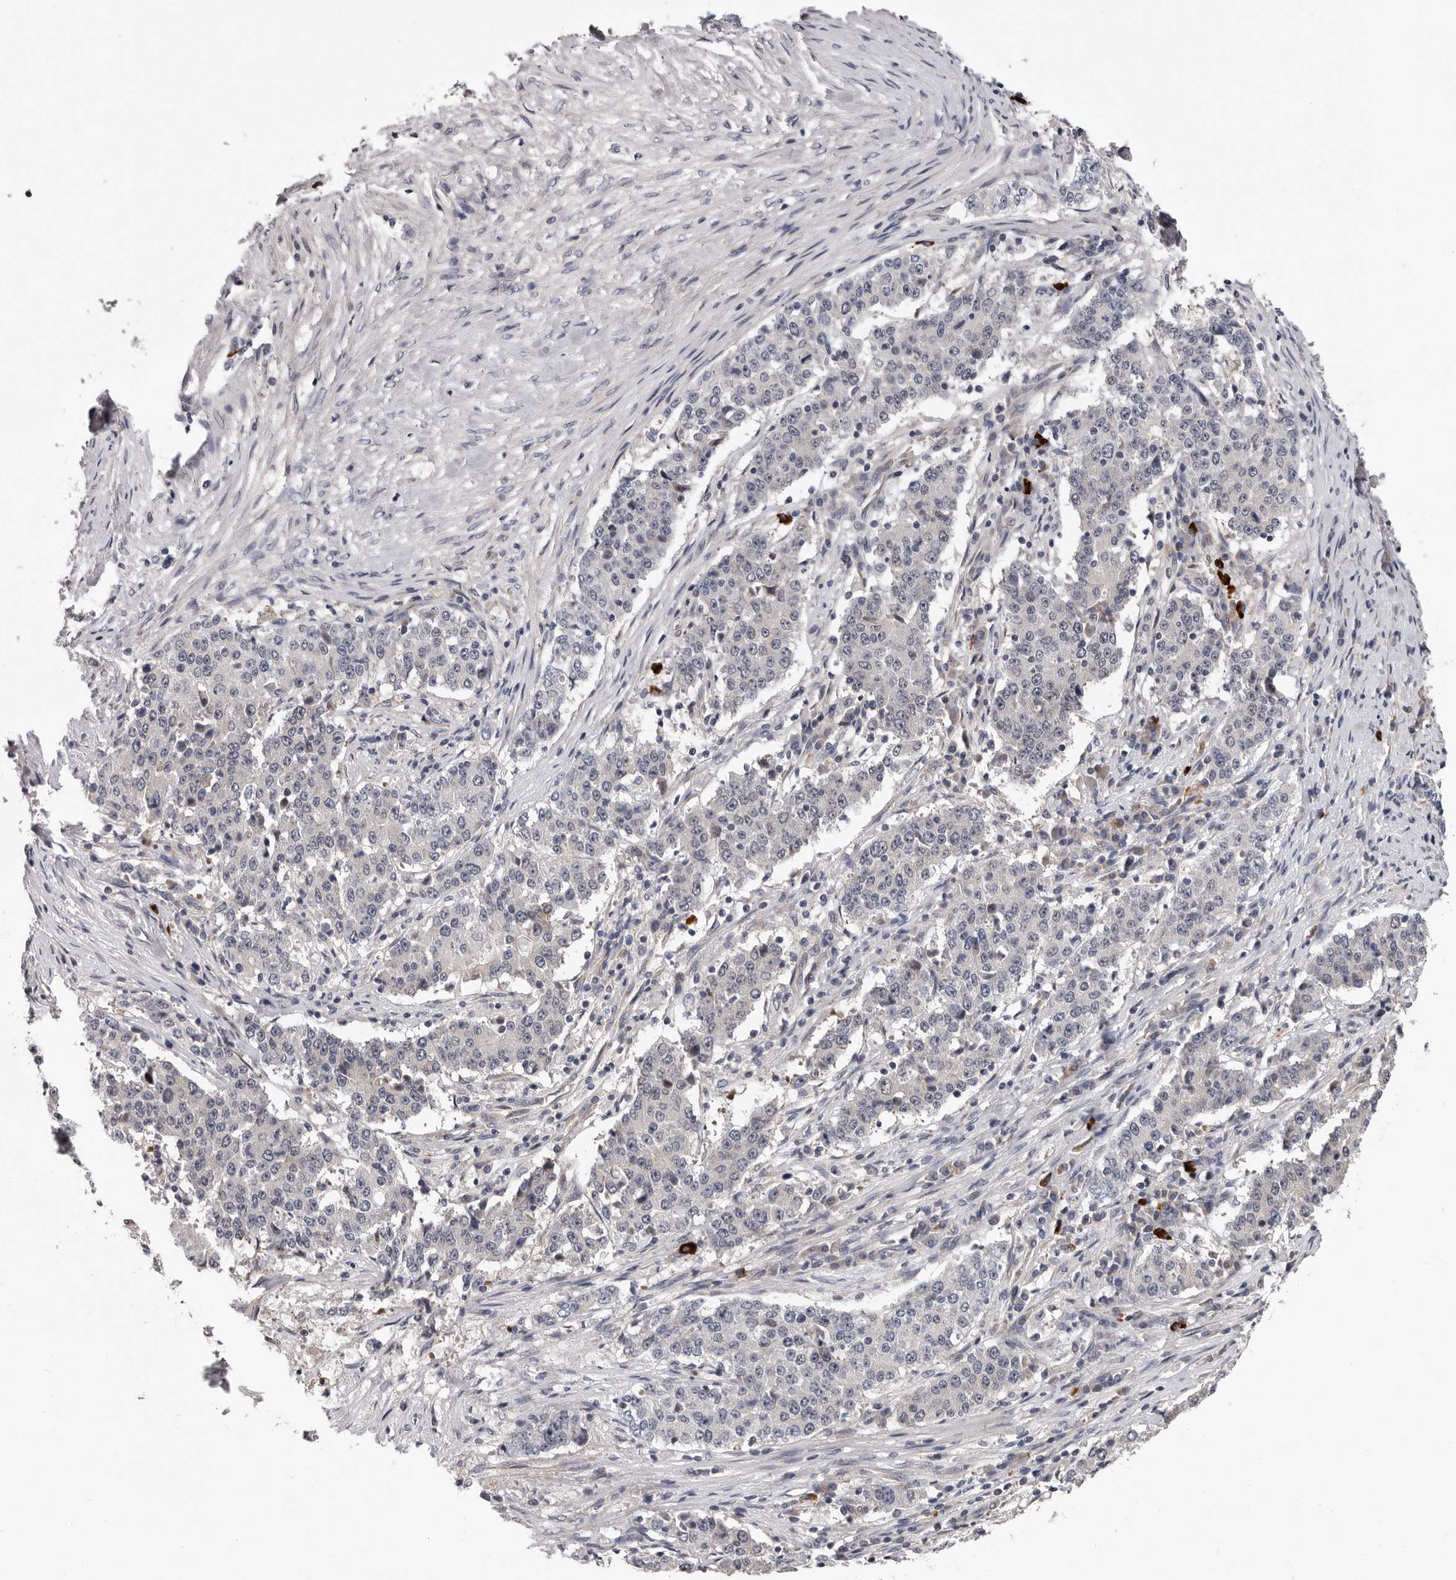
{"staining": {"intensity": "negative", "quantity": "none", "location": "none"}, "tissue": "stomach cancer", "cell_type": "Tumor cells", "image_type": "cancer", "snomed": [{"axis": "morphology", "description": "Adenocarcinoma, NOS"}, {"axis": "topography", "description": "Stomach"}], "caption": "Immunohistochemistry histopathology image of human stomach cancer (adenocarcinoma) stained for a protein (brown), which exhibits no positivity in tumor cells. (DAB IHC with hematoxylin counter stain).", "gene": "MED8", "patient": {"sex": "male", "age": 59}}